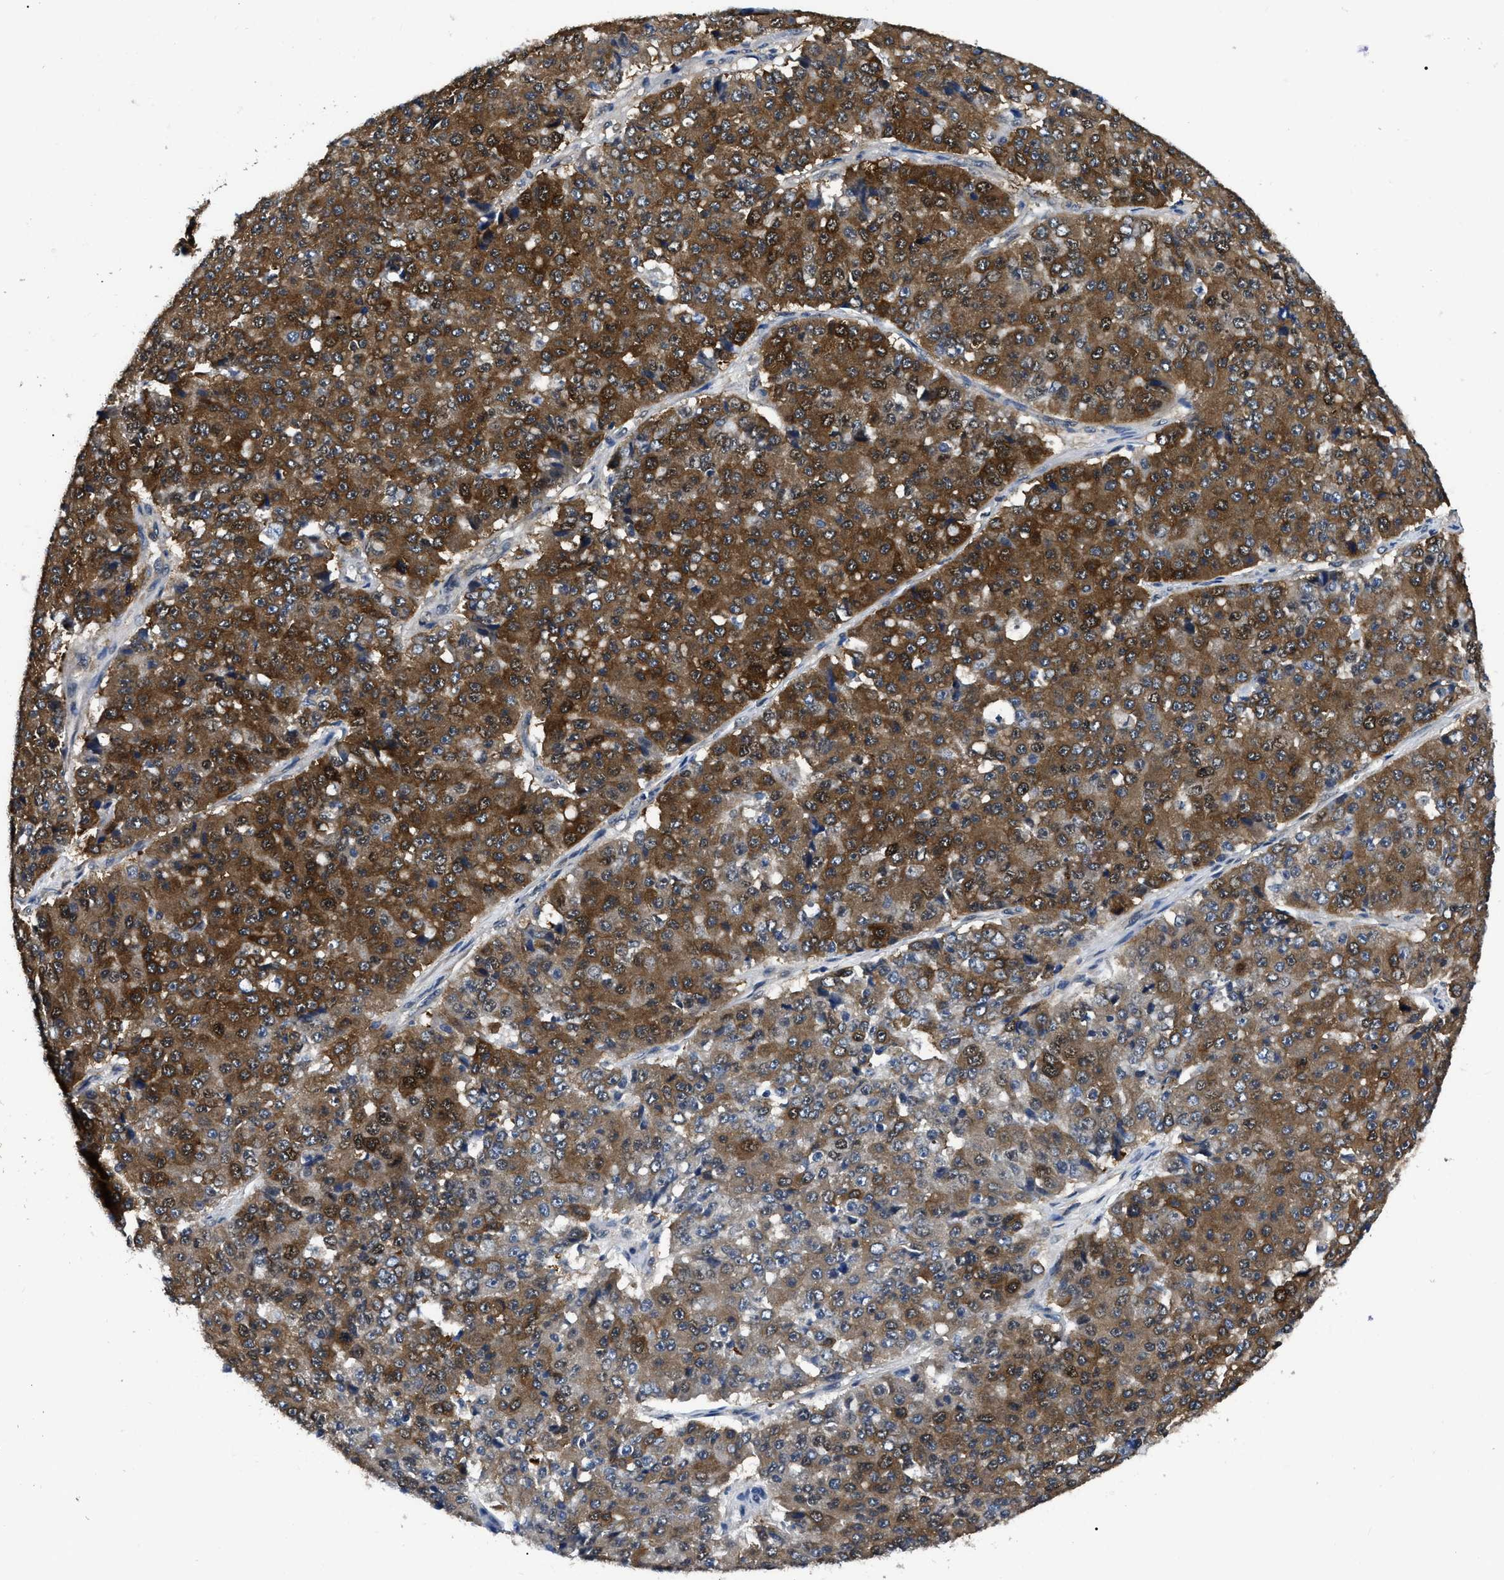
{"staining": {"intensity": "strong", "quantity": ">75%", "location": "cytoplasmic/membranous"}, "tissue": "pancreatic cancer", "cell_type": "Tumor cells", "image_type": "cancer", "snomed": [{"axis": "morphology", "description": "Adenocarcinoma, NOS"}, {"axis": "topography", "description": "Pancreas"}], "caption": "This is an image of immunohistochemistry (IHC) staining of pancreatic cancer (adenocarcinoma), which shows strong staining in the cytoplasmic/membranous of tumor cells.", "gene": "GET4", "patient": {"sex": "male", "age": 50}}